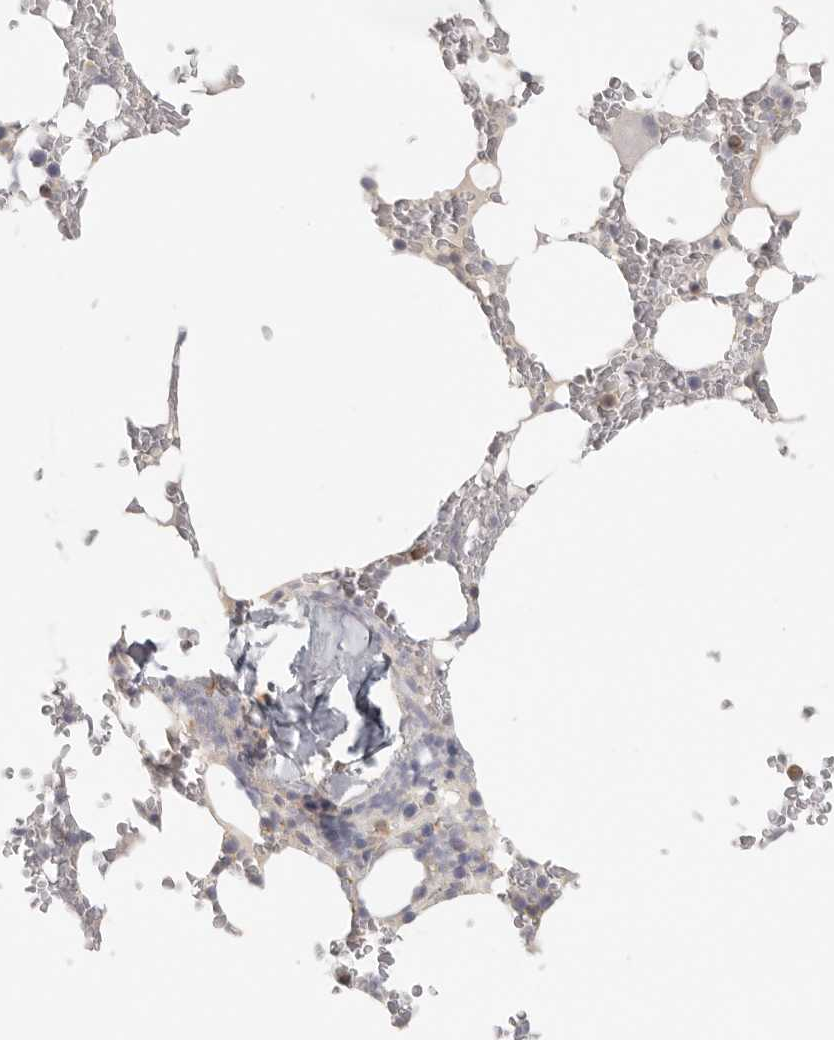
{"staining": {"intensity": "moderate", "quantity": "<25%", "location": "cytoplasmic/membranous"}, "tissue": "bone marrow", "cell_type": "Hematopoietic cells", "image_type": "normal", "snomed": [{"axis": "morphology", "description": "Normal tissue, NOS"}, {"axis": "topography", "description": "Bone marrow"}], "caption": "Immunohistochemistry (DAB (3,3'-diaminobenzidine)) staining of benign human bone marrow exhibits moderate cytoplasmic/membranous protein expression in about <25% of hematopoietic cells.", "gene": "ANXA9", "patient": {"sex": "male", "age": 58}}